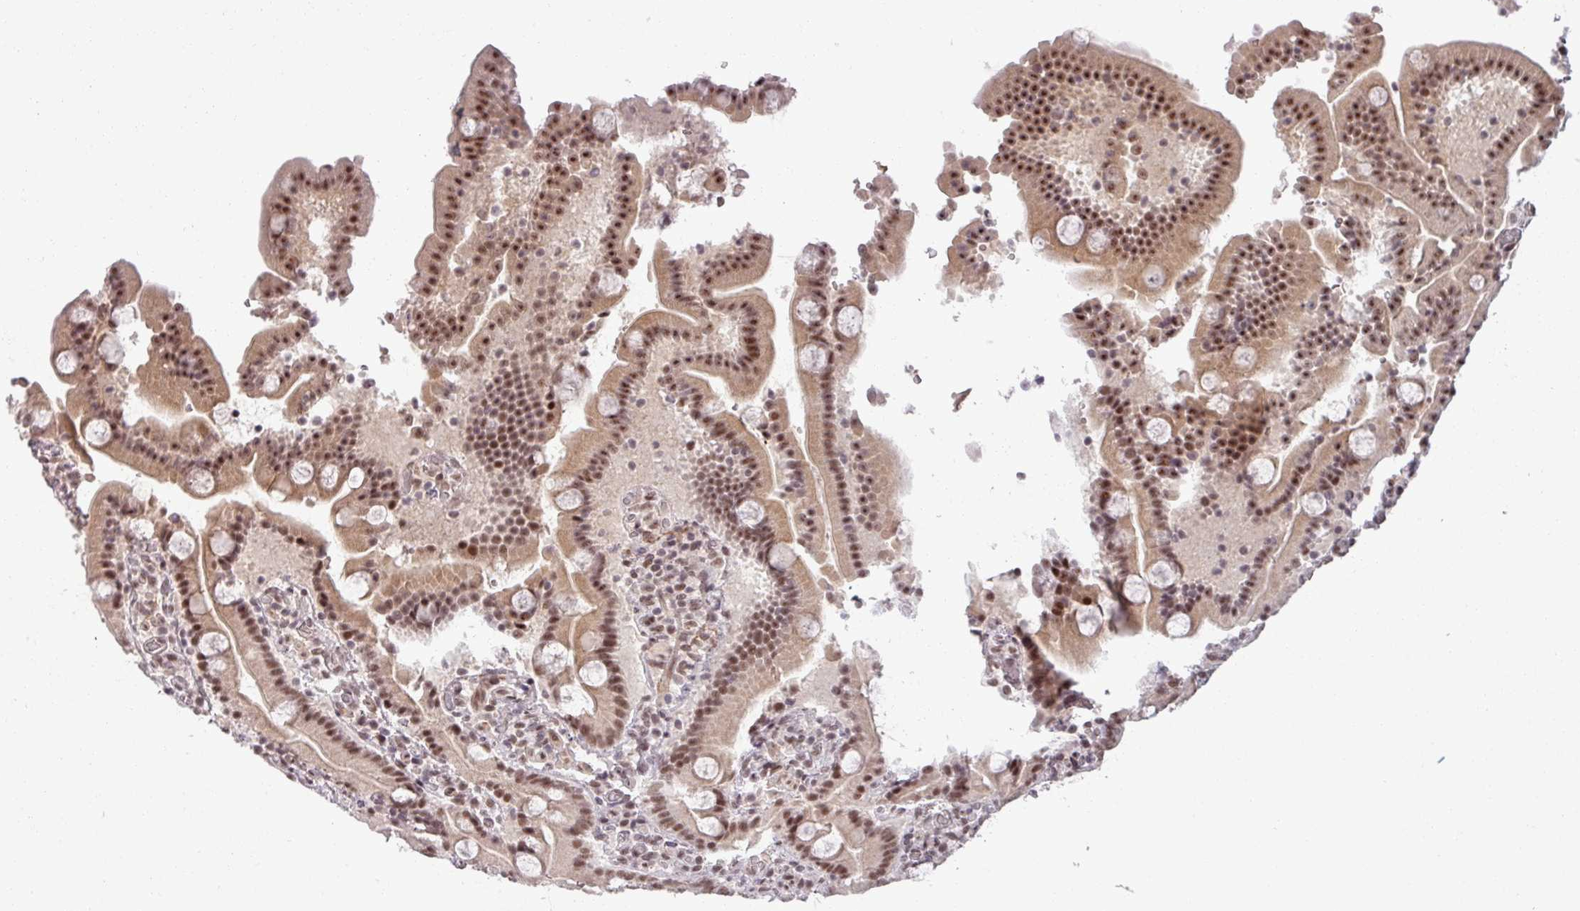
{"staining": {"intensity": "moderate", "quantity": ">75%", "location": "nuclear"}, "tissue": "duodenum", "cell_type": "Glandular cells", "image_type": "normal", "snomed": [{"axis": "morphology", "description": "Normal tissue, NOS"}, {"axis": "topography", "description": "Duodenum"}], "caption": "Duodenum was stained to show a protein in brown. There is medium levels of moderate nuclear positivity in about >75% of glandular cells. (DAB (3,3'-diaminobenzidine) IHC with brightfield microscopy, high magnification).", "gene": "PTPN20", "patient": {"sex": "male", "age": 55}}